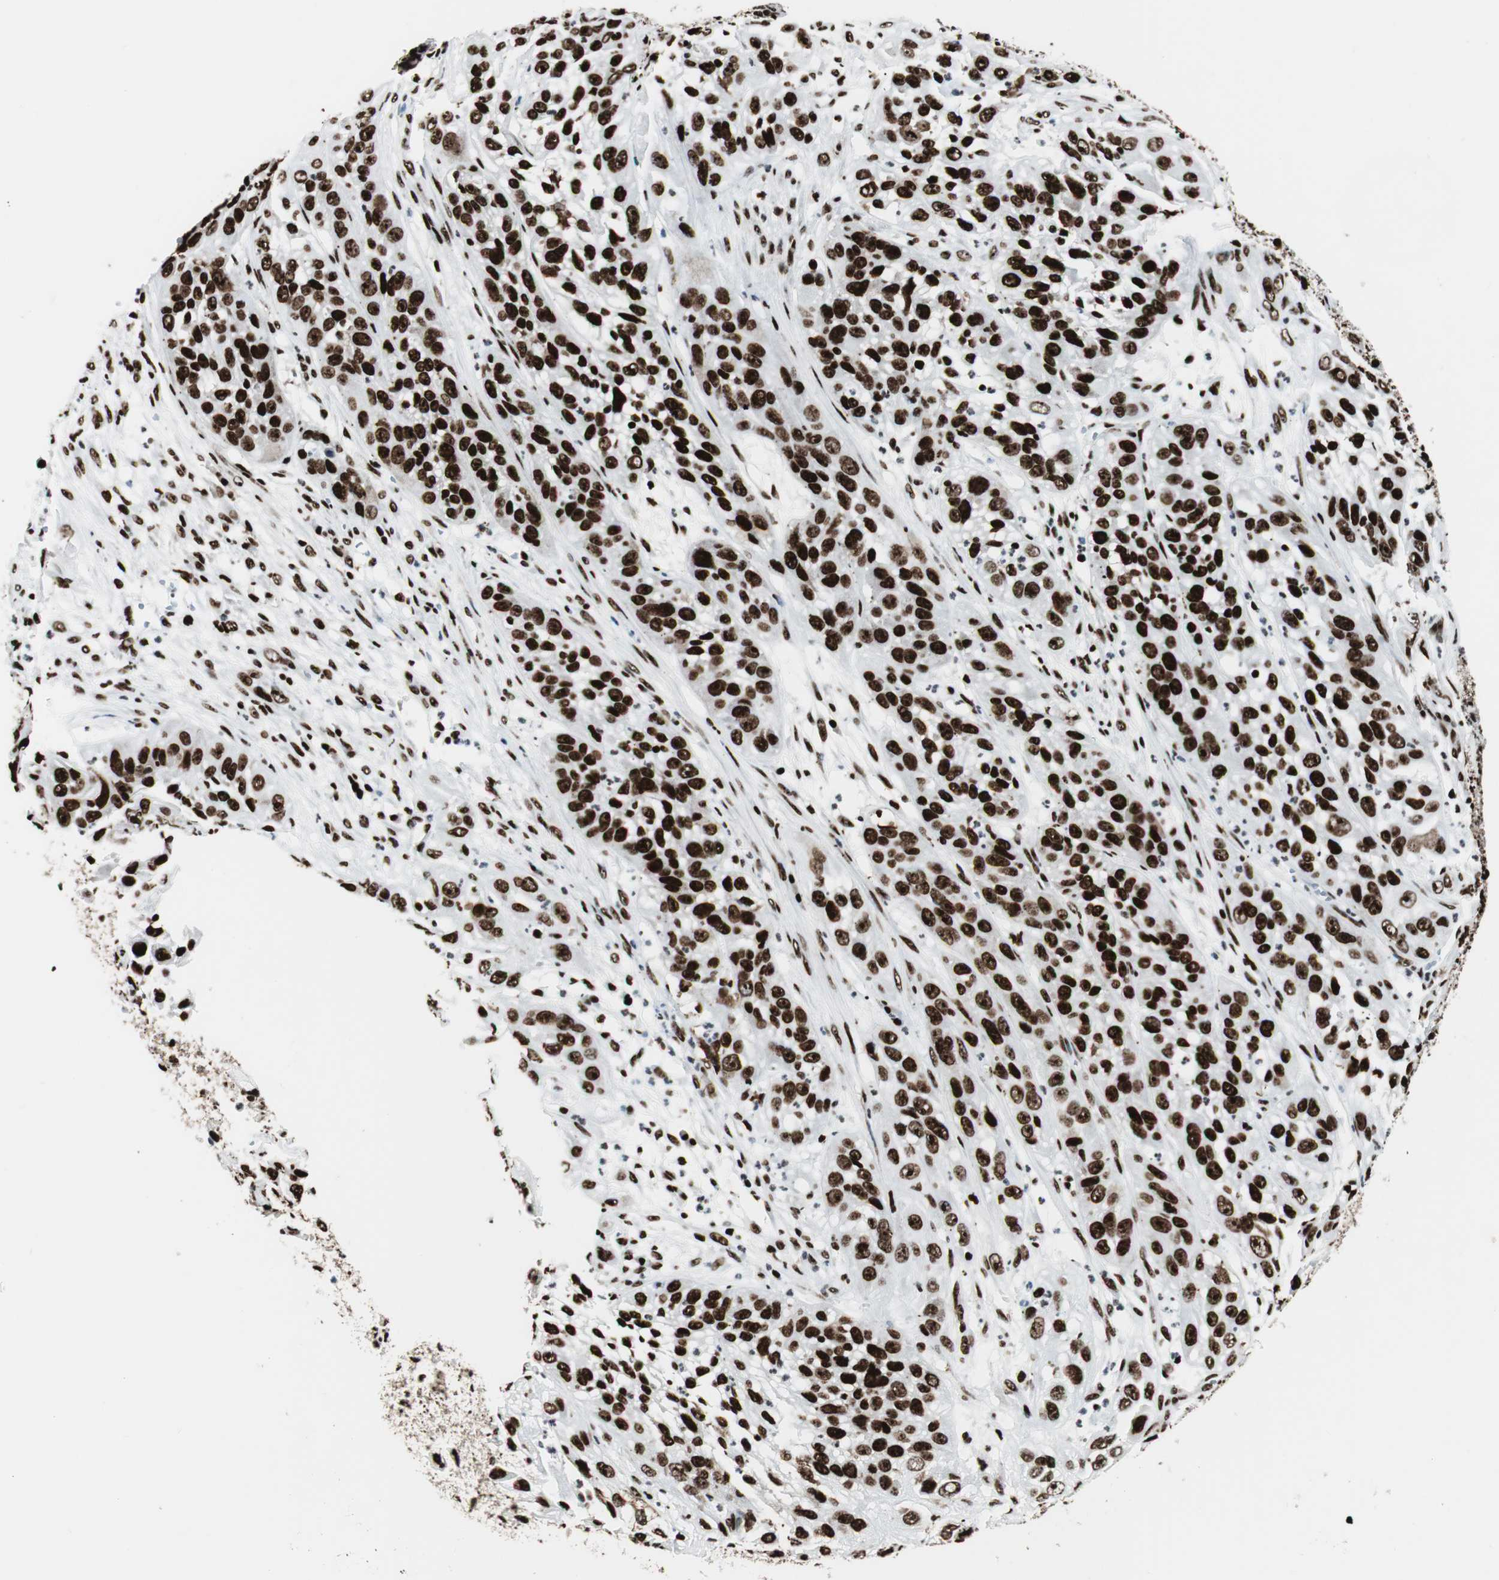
{"staining": {"intensity": "strong", "quantity": ">75%", "location": "nuclear"}, "tissue": "cervical cancer", "cell_type": "Tumor cells", "image_type": "cancer", "snomed": [{"axis": "morphology", "description": "Squamous cell carcinoma, NOS"}, {"axis": "topography", "description": "Cervix"}], "caption": "Cervical cancer (squamous cell carcinoma) stained for a protein demonstrates strong nuclear positivity in tumor cells. (Stains: DAB in brown, nuclei in blue, Microscopy: brightfield microscopy at high magnification).", "gene": "NCL", "patient": {"sex": "female", "age": 32}}